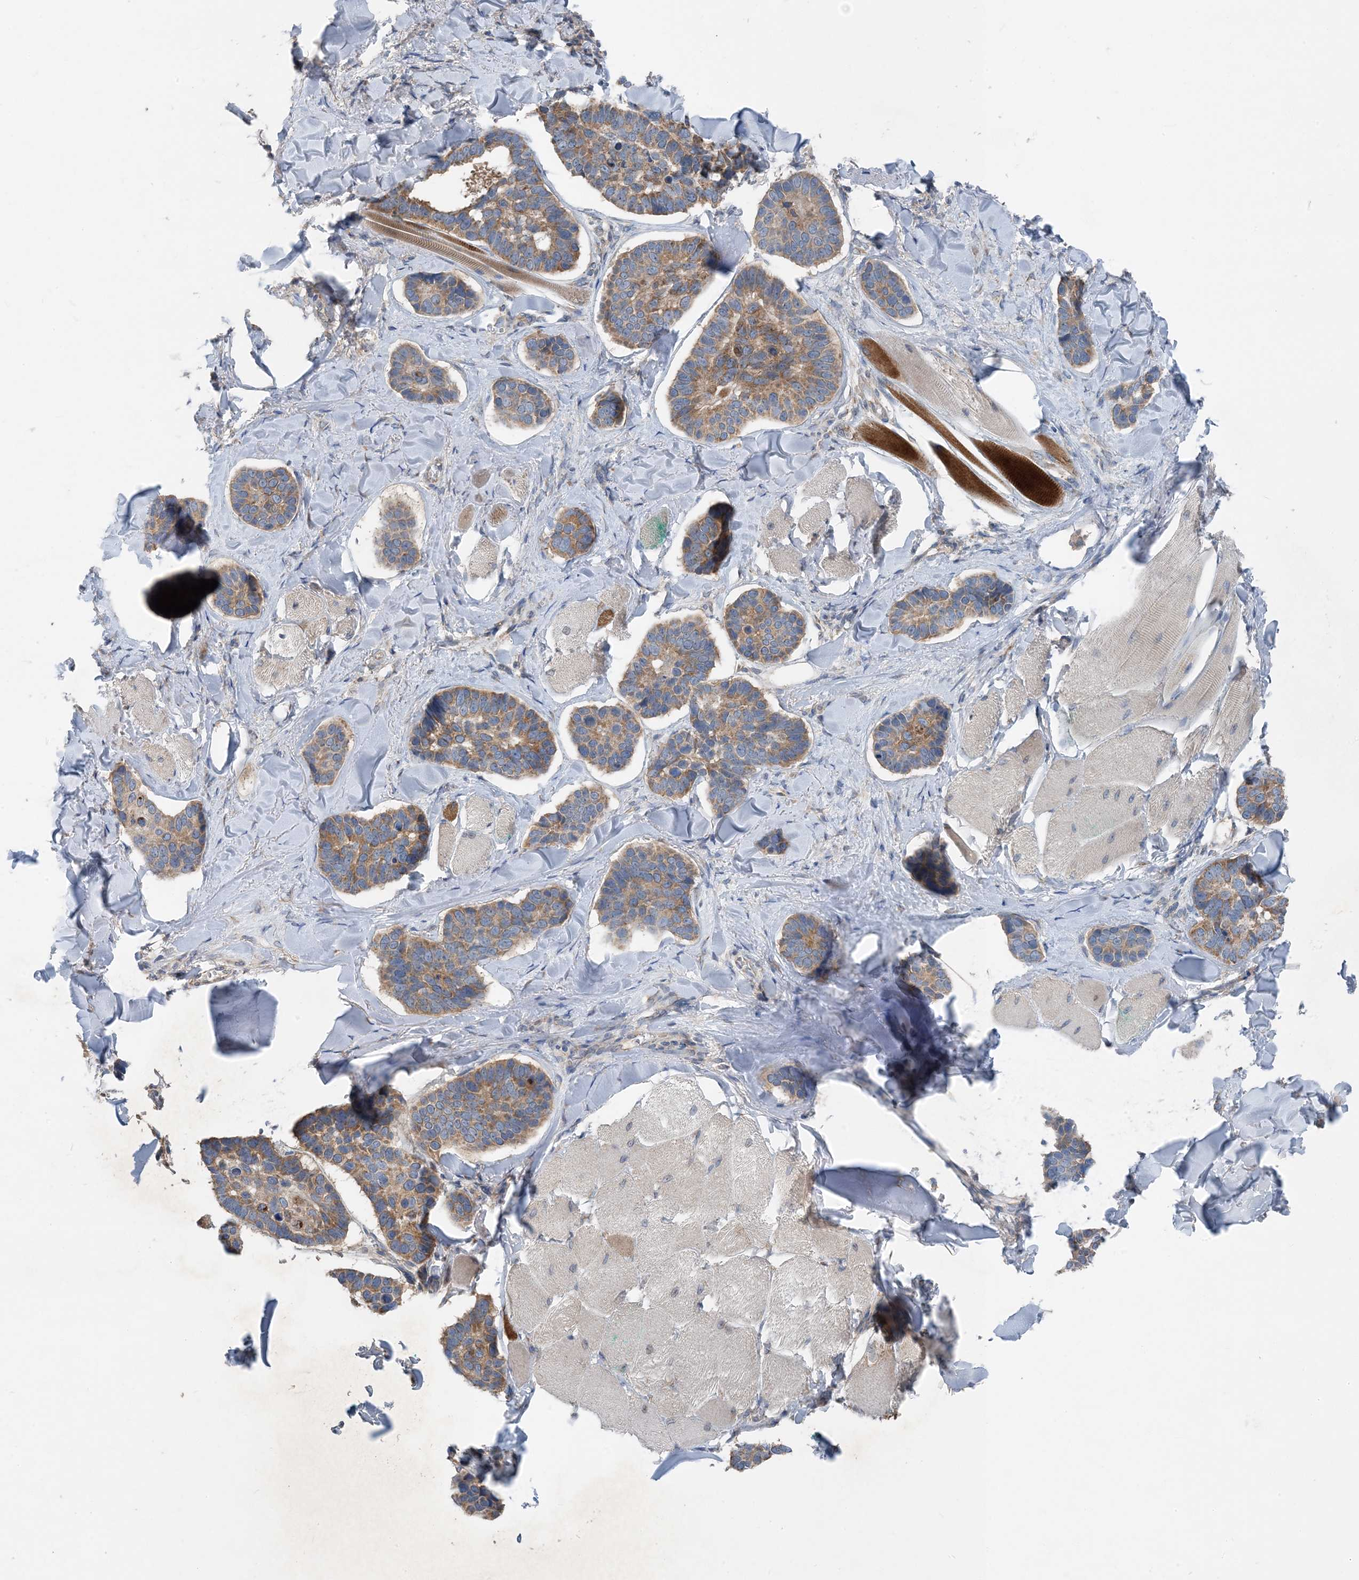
{"staining": {"intensity": "moderate", "quantity": ">75%", "location": "cytoplasmic/membranous"}, "tissue": "skin cancer", "cell_type": "Tumor cells", "image_type": "cancer", "snomed": [{"axis": "morphology", "description": "Basal cell carcinoma"}, {"axis": "topography", "description": "Skin"}], "caption": "The photomicrograph displays a brown stain indicating the presence of a protein in the cytoplasmic/membranous of tumor cells in skin basal cell carcinoma.", "gene": "DHX30", "patient": {"sex": "male", "age": 62}}